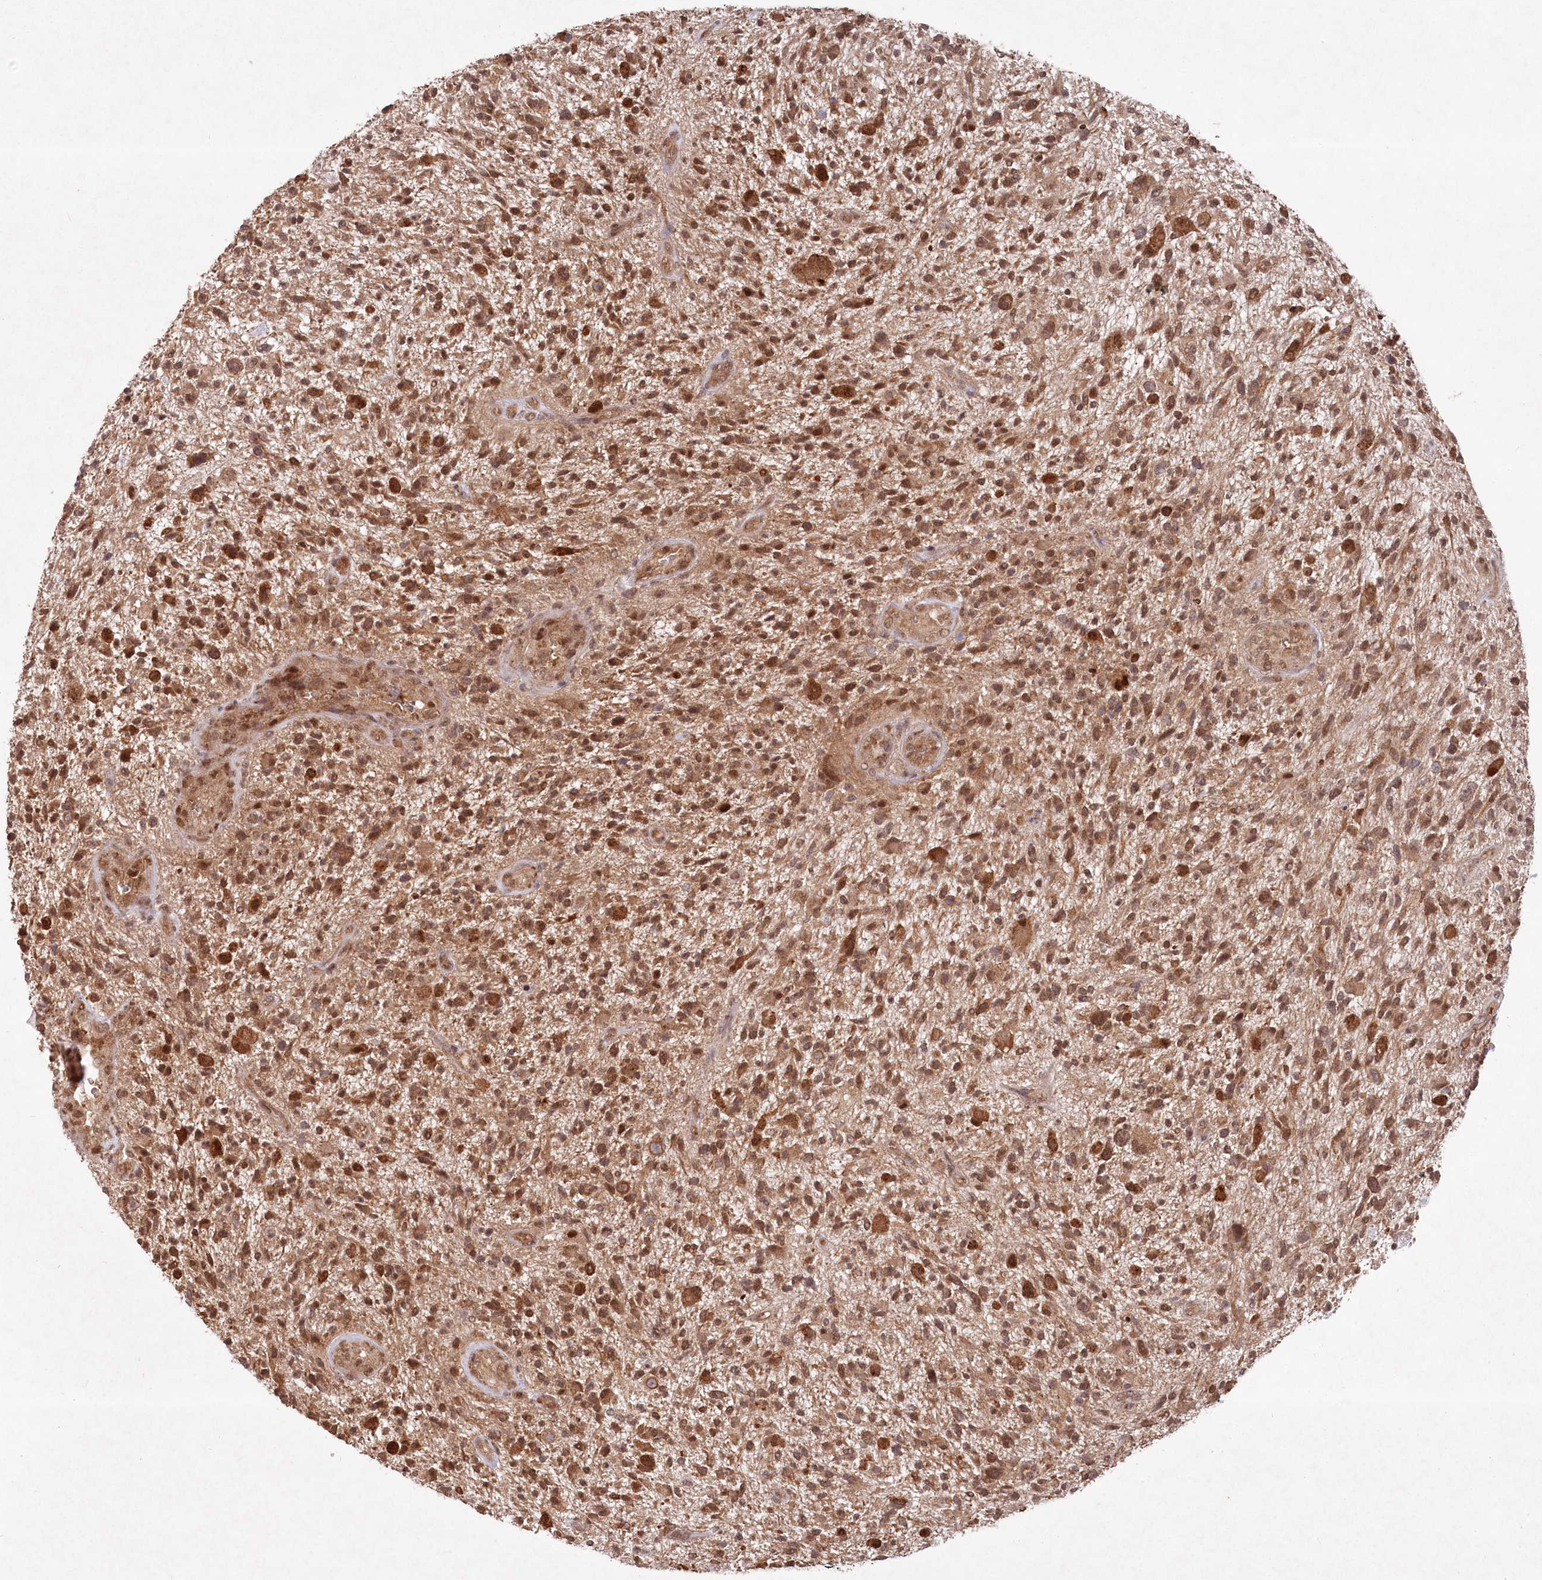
{"staining": {"intensity": "strong", "quantity": ">75%", "location": "cytoplasmic/membranous,nuclear"}, "tissue": "glioma", "cell_type": "Tumor cells", "image_type": "cancer", "snomed": [{"axis": "morphology", "description": "Glioma, malignant, High grade"}, {"axis": "topography", "description": "Brain"}], "caption": "A high amount of strong cytoplasmic/membranous and nuclear expression is present in about >75% of tumor cells in glioma tissue. (DAB = brown stain, brightfield microscopy at high magnification).", "gene": "PSMA1", "patient": {"sex": "male", "age": 47}}